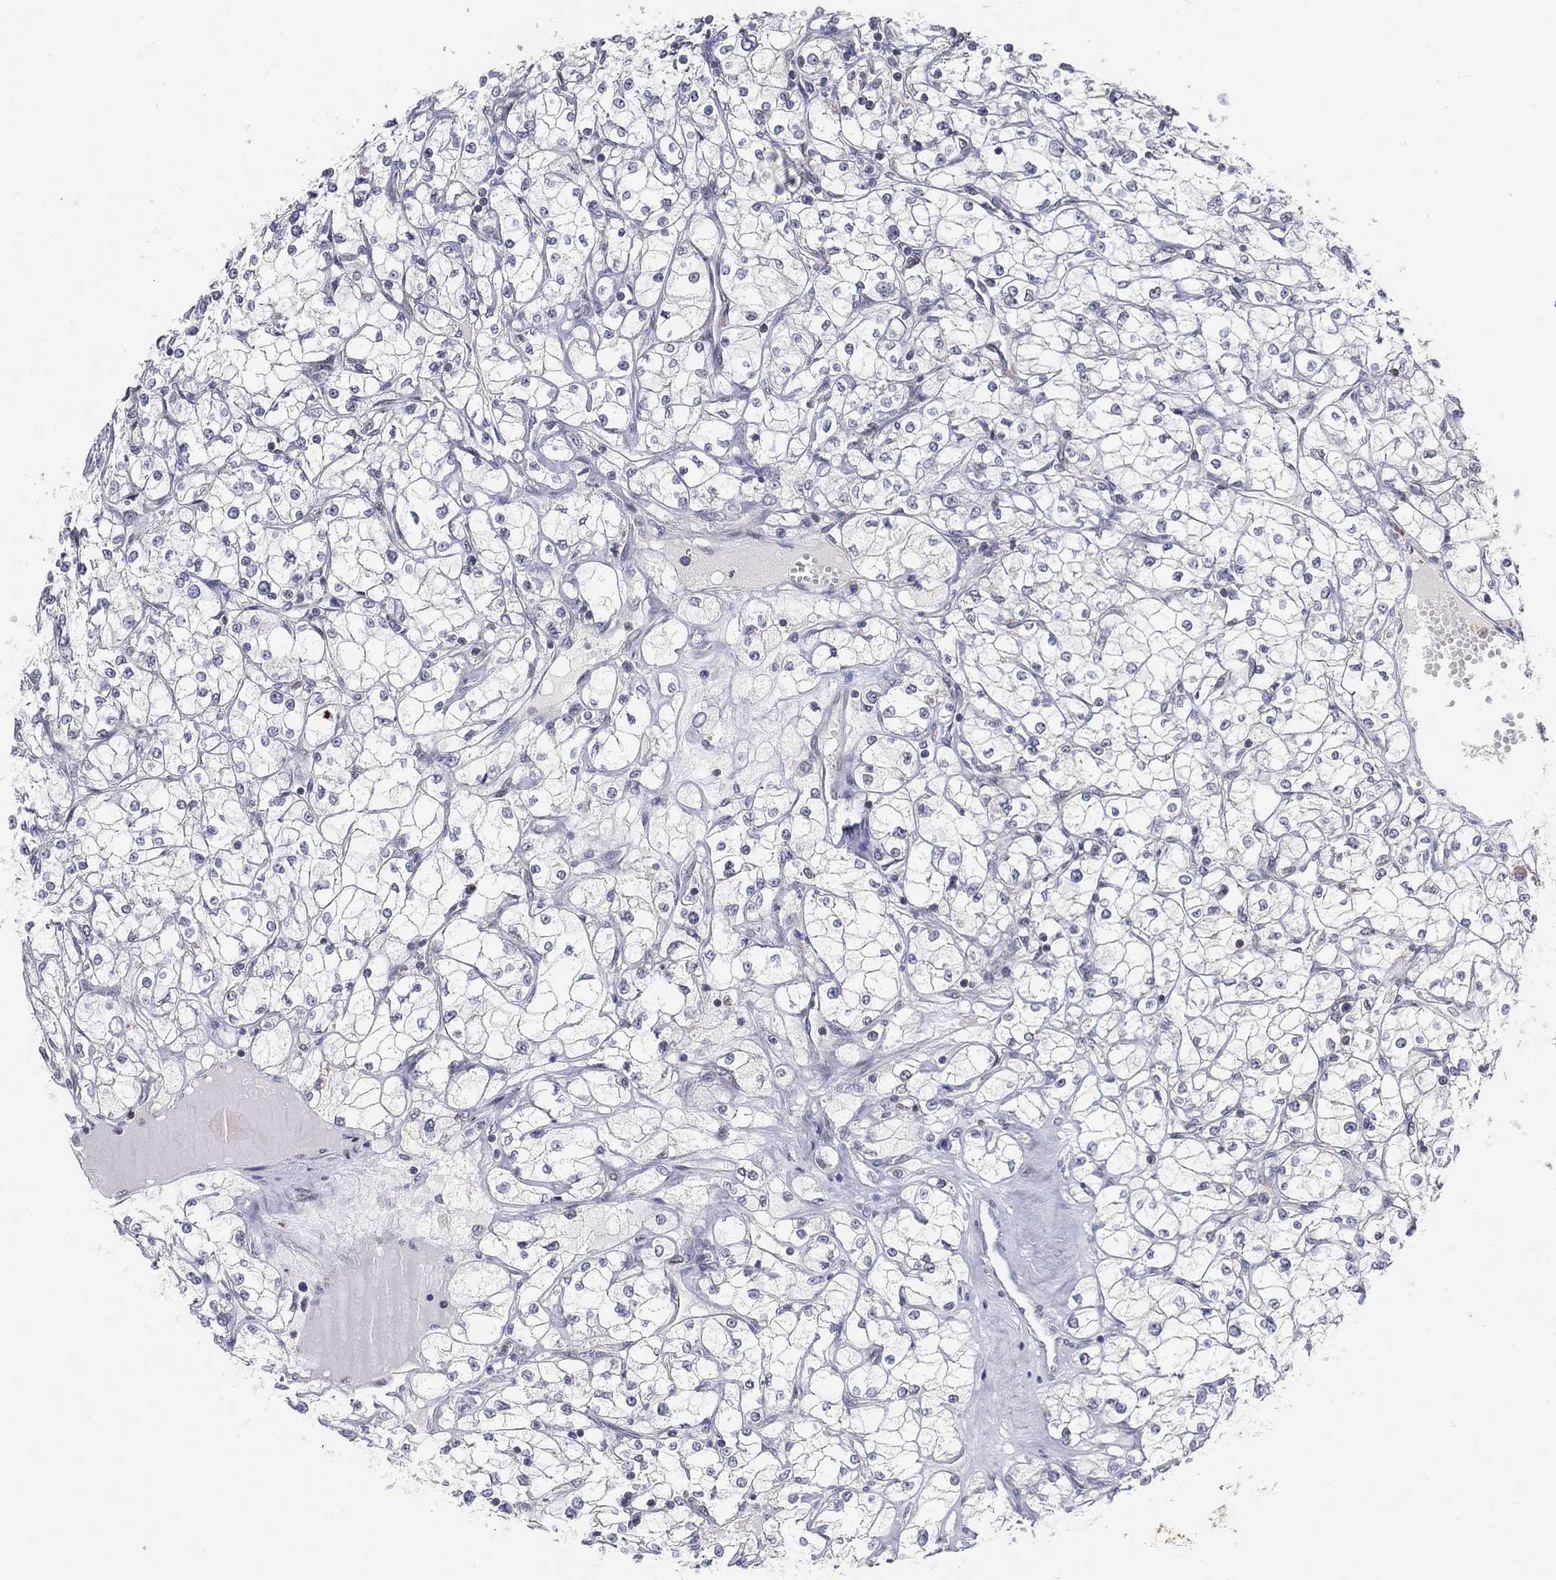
{"staining": {"intensity": "negative", "quantity": "none", "location": "none"}, "tissue": "renal cancer", "cell_type": "Tumor cells", "image_type": "cancer", "snomed": [{"axis": "morphology", "description": "Adenocarcinoma, NOS"}, {"axis": "topography", "description": "Kidney"}], "caption": "DAB (3,3'-diaminobenzidine) immunohistochemical staining of renal cancer displays no significant positivity in tumor cells.", "gene": "TMTC4", "patient": {"sex": "male", "age": 67}}